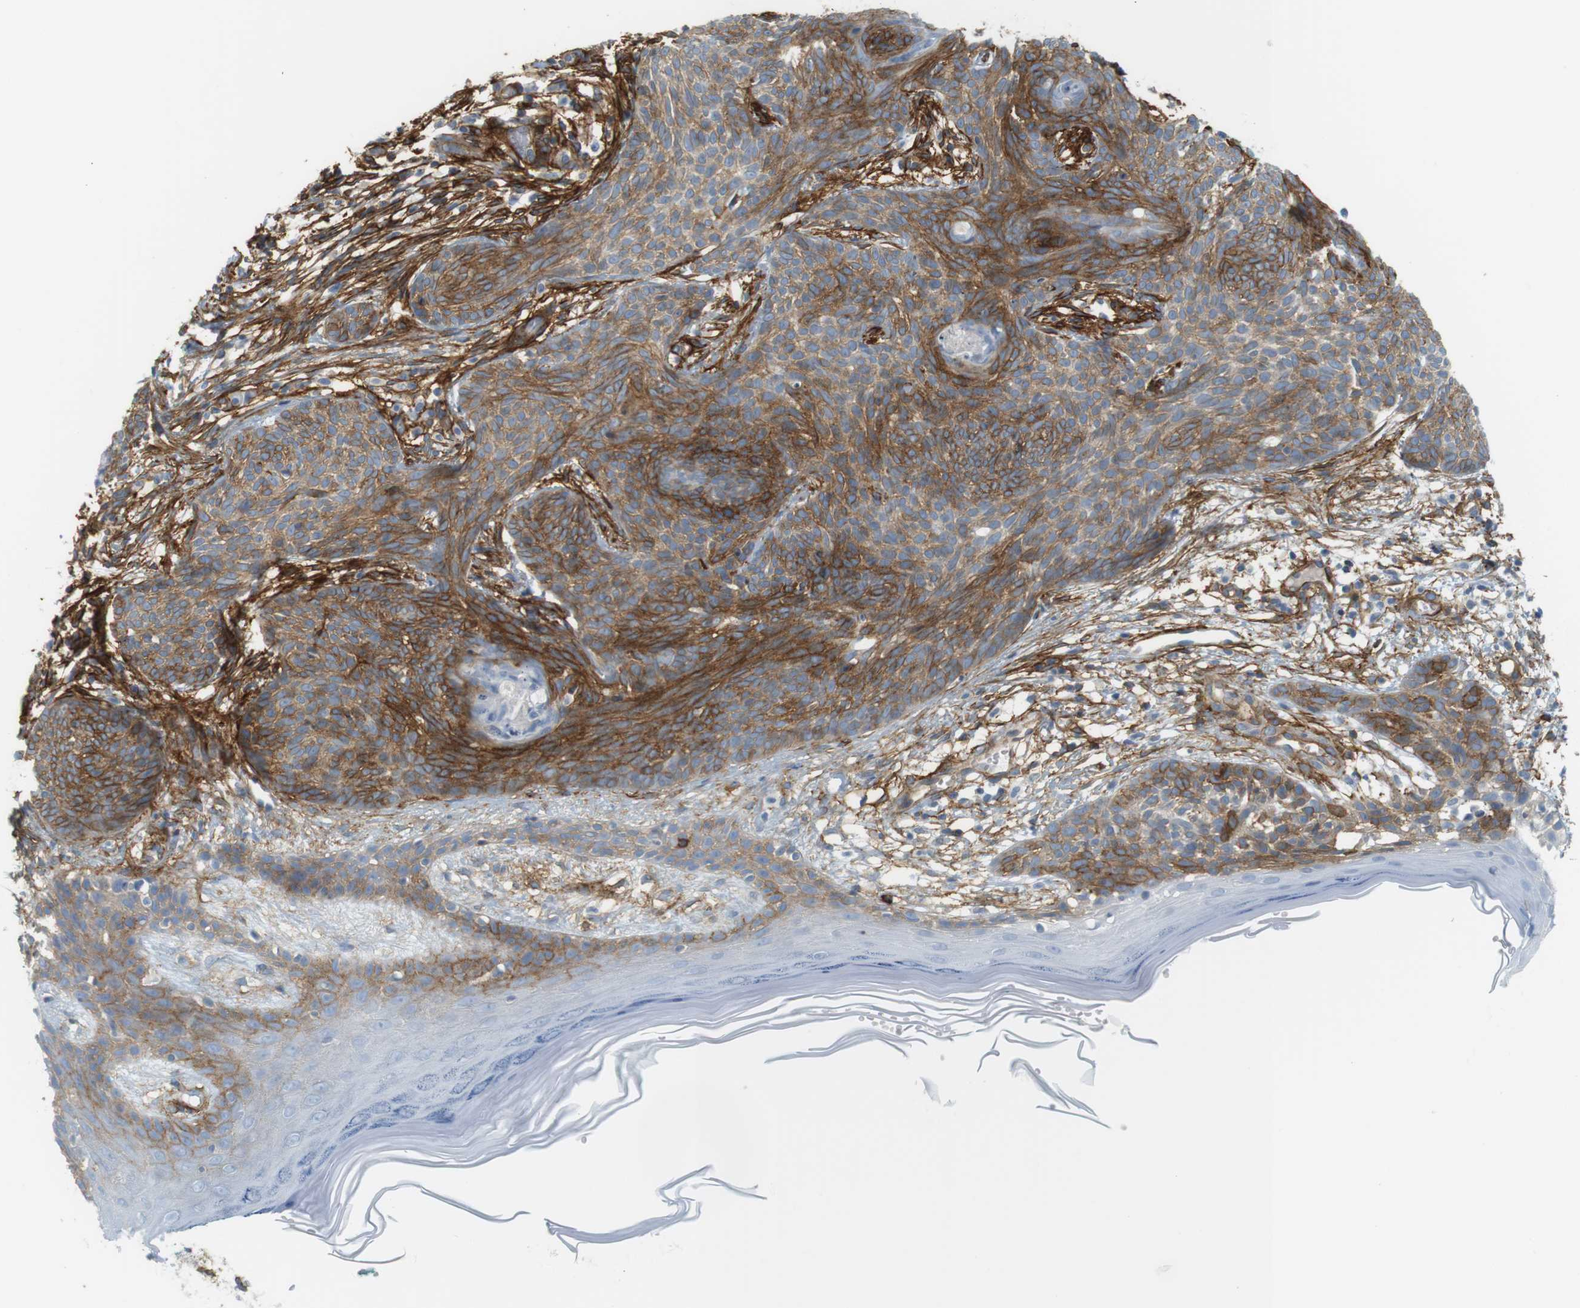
{"staining": {"intensity": "moderate", "quantity": ">75%", "location": "cytoplasmic/membranous"}, "tissue": "skin cancer", "cell_type": "Tumor cells", "image_type": "cancer", "snomed": [{"axis": "morphology", "description": "Basal cell carcinoma"}, {"axis": "topography", "description": "Skin"}], "caption": "A brown stain shows moderate cytoplasmic/membranous staining of a protein in human skin cancer (basal cell carcinoma) tumor cells.", "gene": "F2R", "patient": {"sex": "female", "age": 59}}